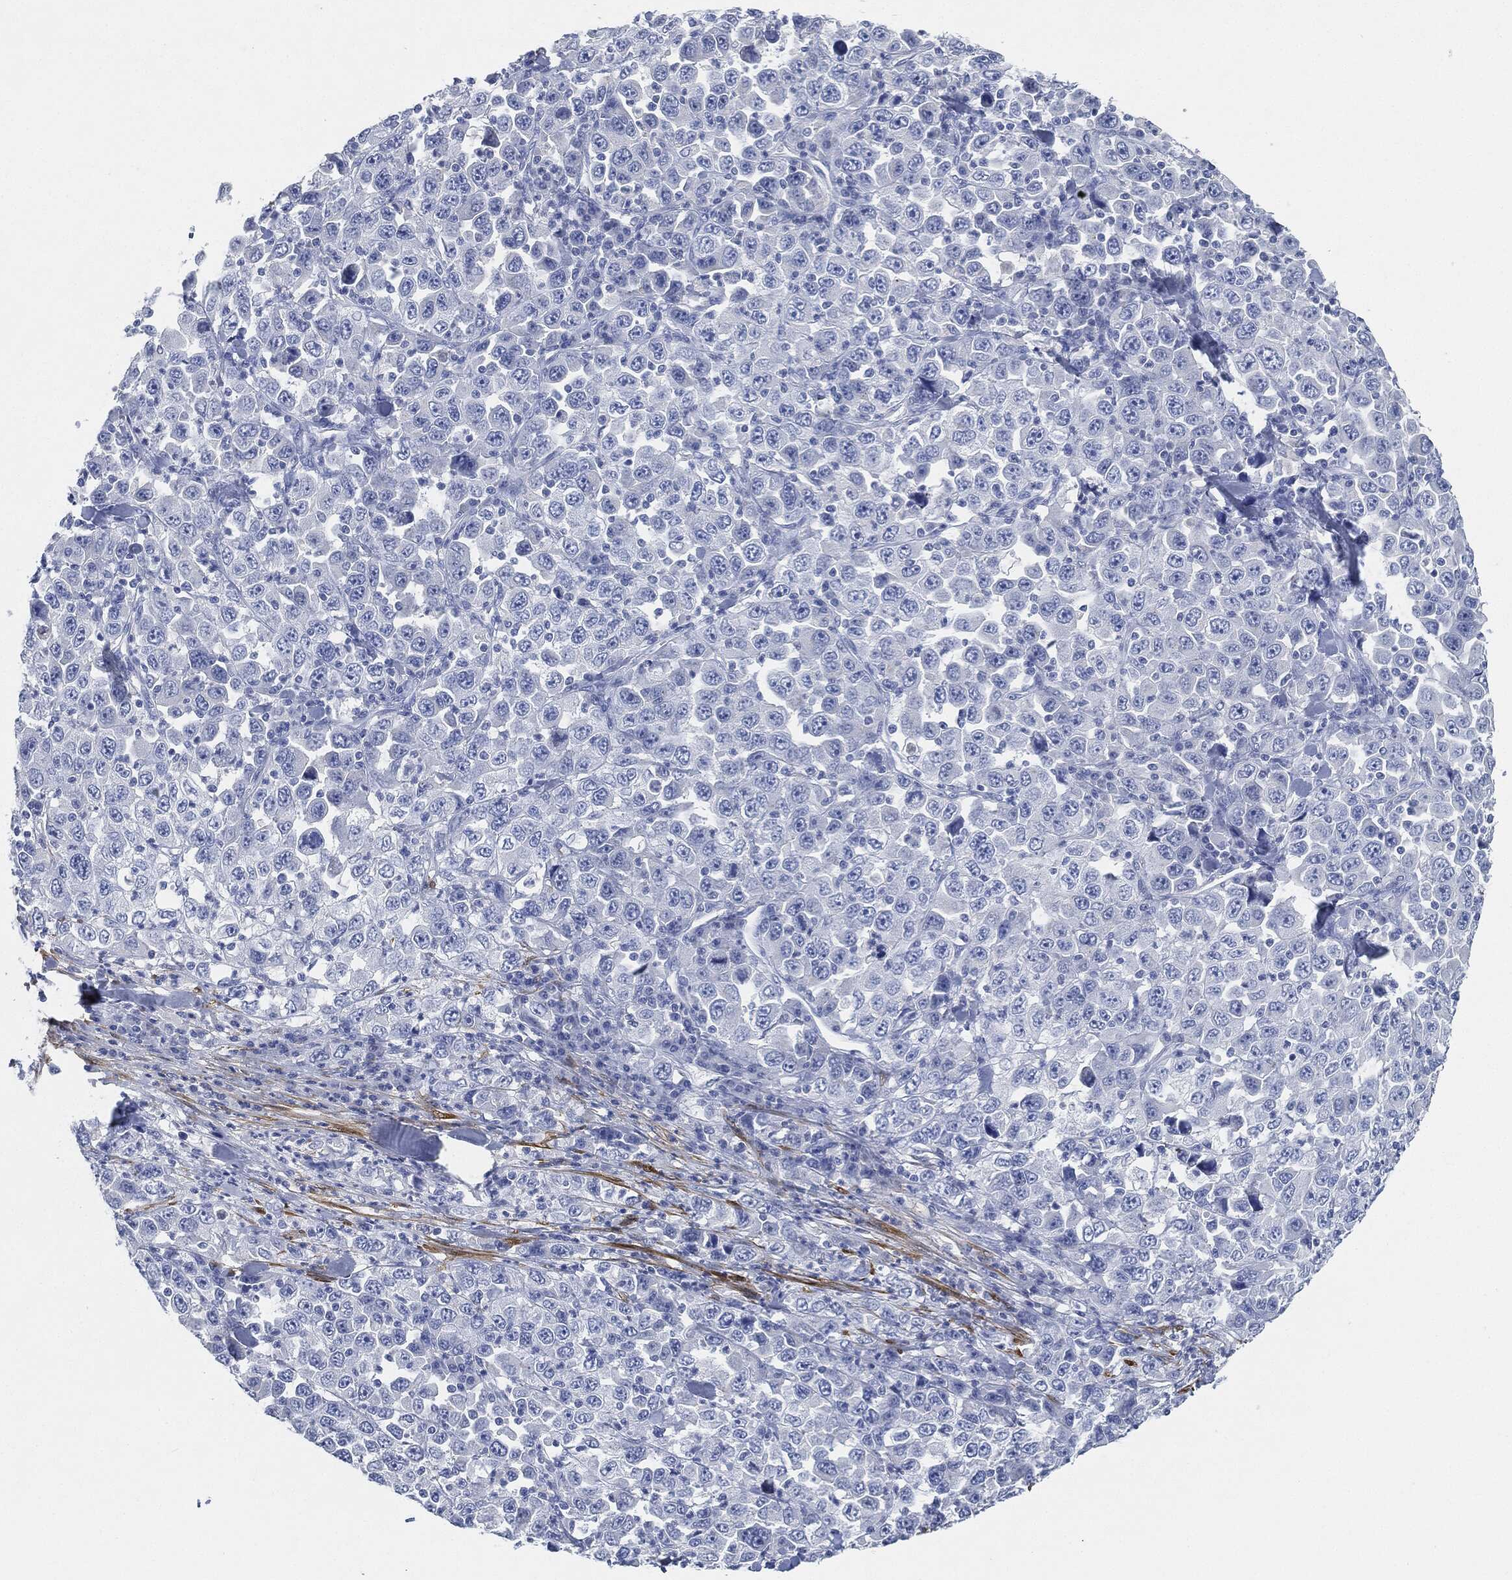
{"staining": {"intensity": "negative", "quantity": "none", "location": "none"}, "tissue": "stomach cancer", "cell_type": "Tumor cells", "image_type": "cancer", "snomed": [{"axis": "morphology", "description": "Normal tissue, NOS"}, {"axis": "morphology", "description": "Adenocarcinoma, NOS"}, {"axis": "topography", "description": "Stomach, upper"}, {"axis": "topography", "description": "Stomach"}], "caption": "Tumor cells are negative for brown protein staining in stomach cancer (adenocarcinoma). The staining is performed using DAB (3,3'-diaminobenzidine) brown chromogen with nuclei counter-stained in using hematoxylin.", "gene": "TAGLN", "patient": {"sex": "male", "age": 59}}